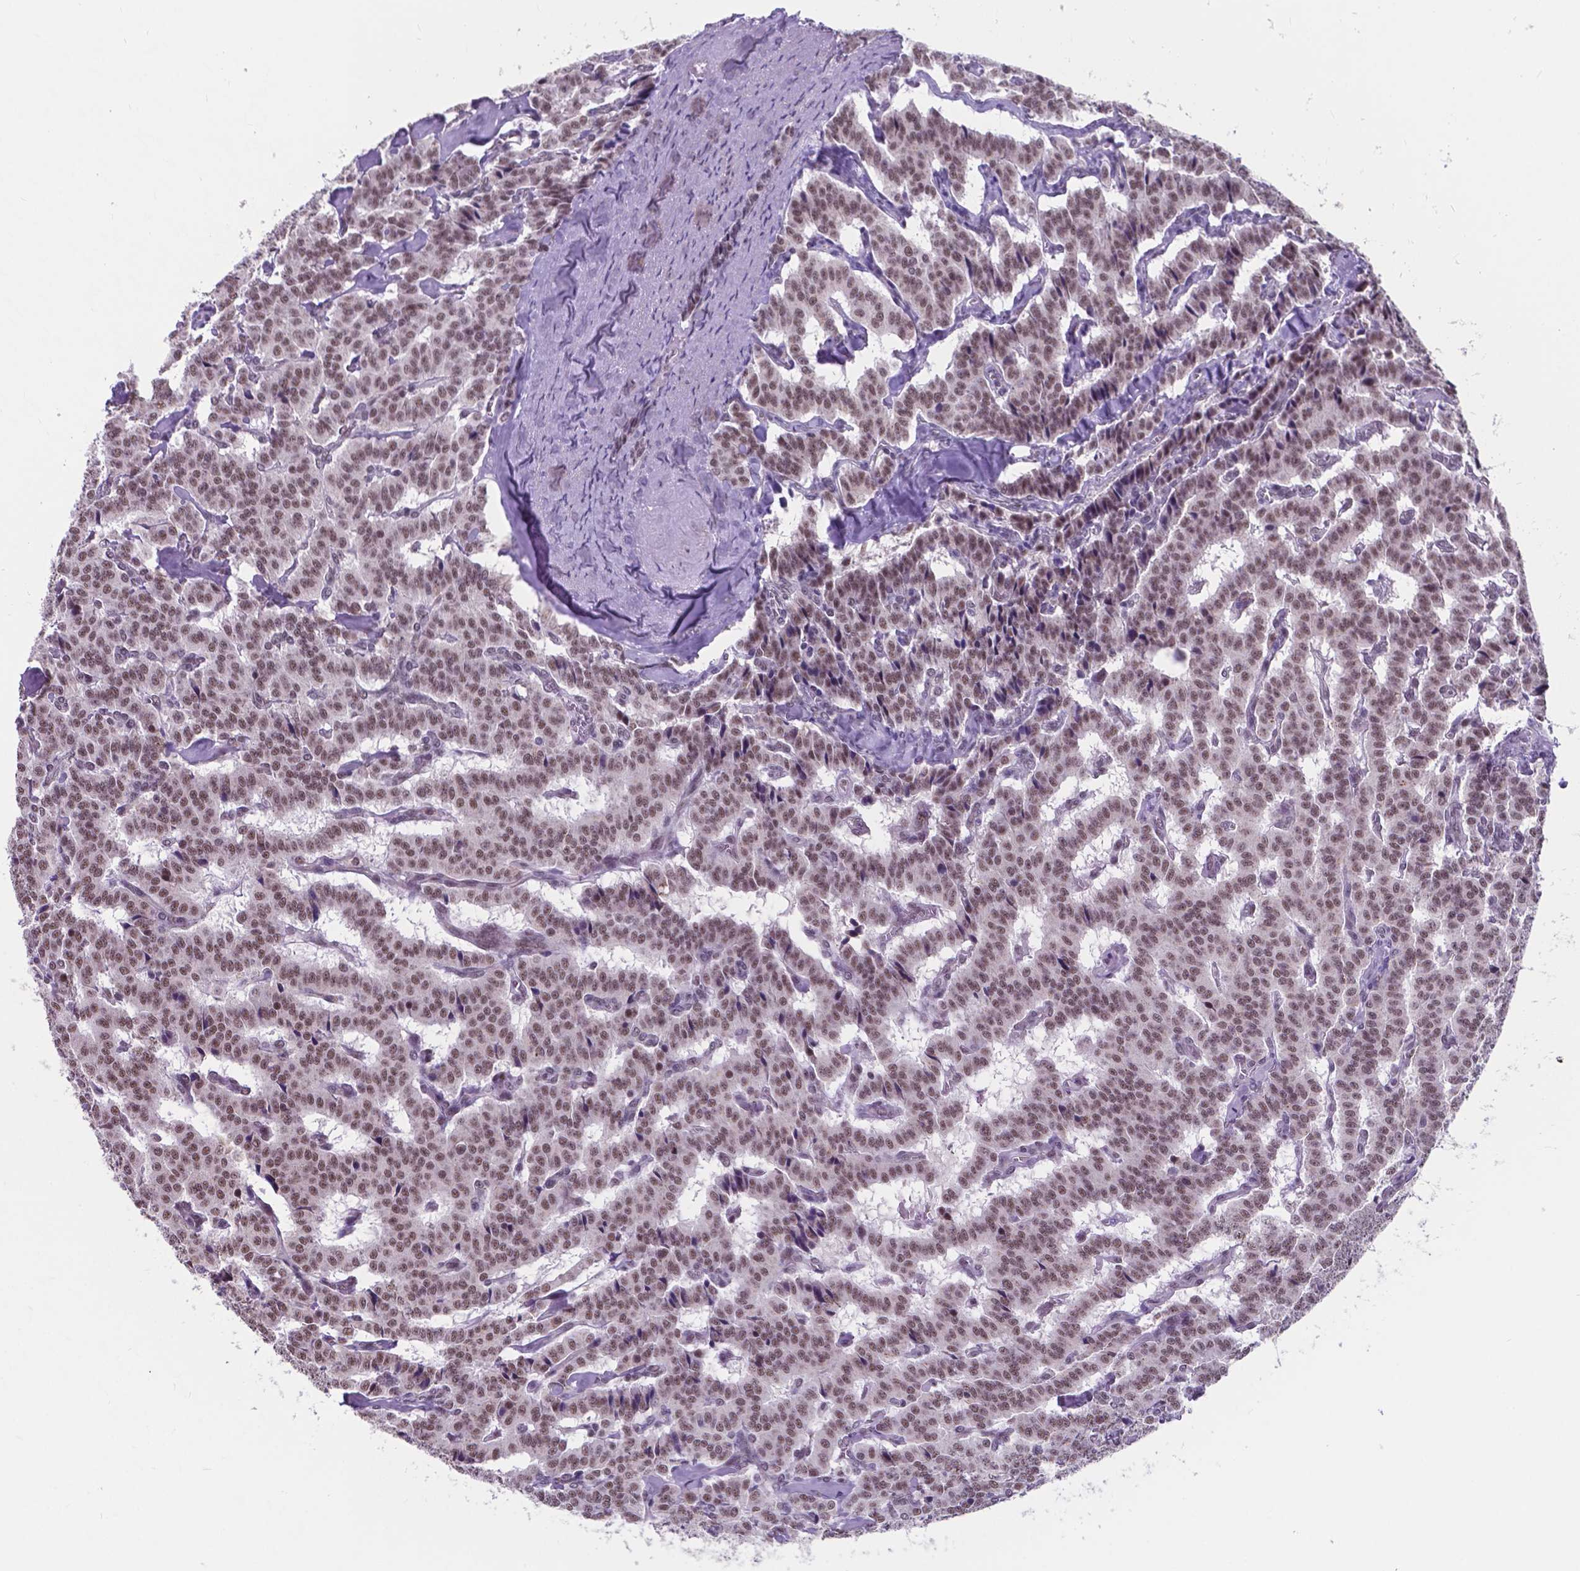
{"staining": {"intensity": "moderate", "quantity": ">75%", "location": "nuclear"}, "tissue": "carcinoid", "cell_type": "Tumor cells", "image_type": "cancer", "snomed": [{"axis": "morphology", "description": "Carcinoid, malignant, NOS"}, {"axis": "topography", "description": "Lung"}], "caption": "Brown immunohistochemical staining in carcinoid (malignant) reveals moderate nuclear expression in about >75% of tumor cells.", "gene": "BCAS2", "patient": {"sex": "female", "age": 46}}